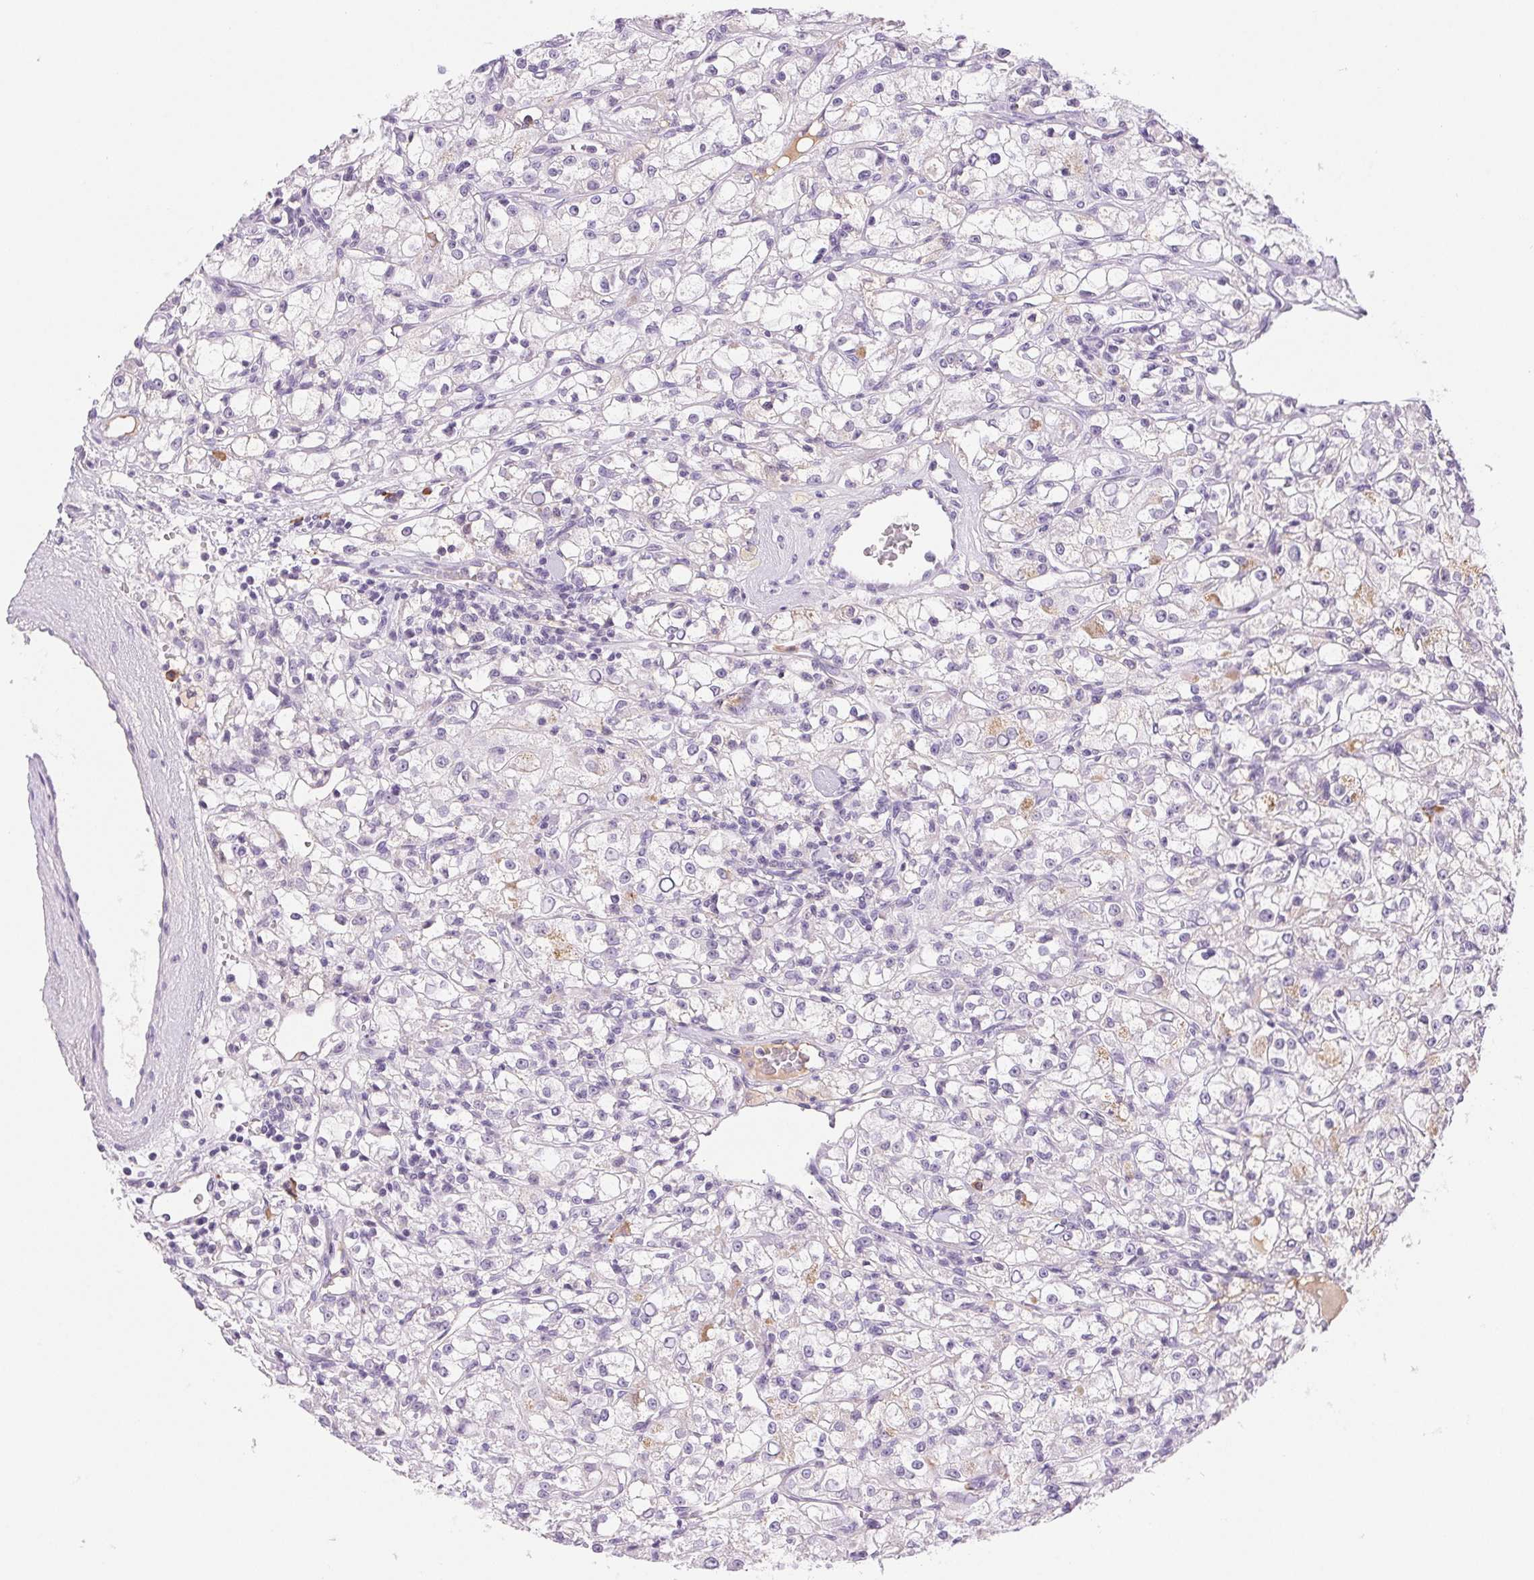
{"staining": {"intensity": "negative", "quantity": "none", "location": "none"}, "tissue": "renal cancer", "cell_type": "Tumor cells", "image_type": "cancer", "snomed": [{"axis": "morphology", "description": "Adenocarcinoma, NOS"}, {"axis": "topography", "description": "Kidney"}], "caption": "Human adenocarcinoma (renal) stained for a protein using immunohistochemistry (IHC) displays no staining in tumor cells.", "gene": "IFIT1B", "patient": {"sex": "female", "age": 59}}